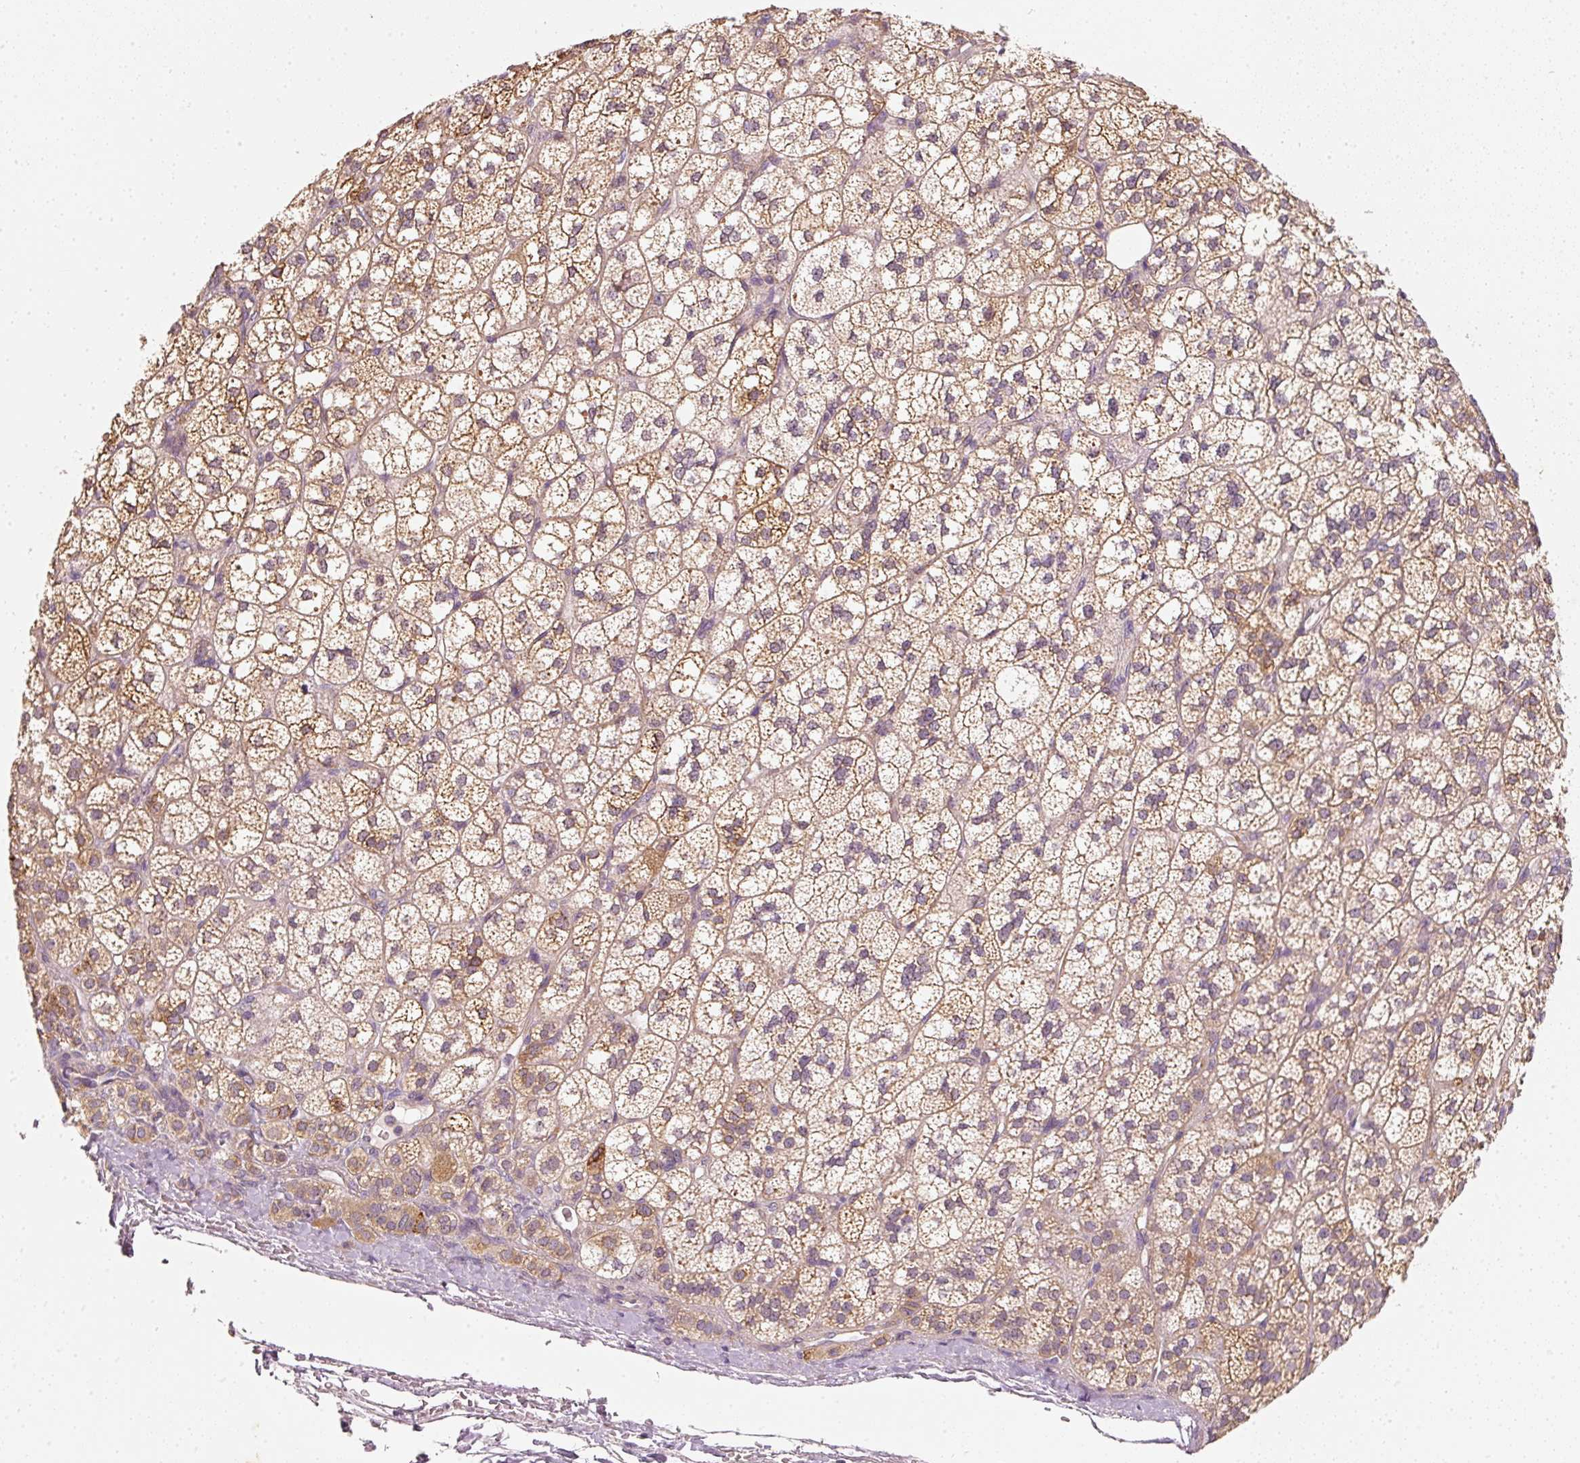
{"staining": {"intensity": "moderate", "quantity": ">75%", "location": "cytoplasmic/membranous"}, "tissue": "adrenal gland", "cell_type": "Glandular cells", "image_type": "normal", "snomed": [{"axis": "morphology", "description": "Normal tissue, NOS"}, {"axis": "topography", "description": "Adrenal gland"}], "caption": "Protein staining of unremarkable adrenal gland demonstrates moderate cytoplasmic/membranous staining in approximately >75% of glandular cells.", "gene": "RGL2", "patient": {"sex": "female", "age": 60}}